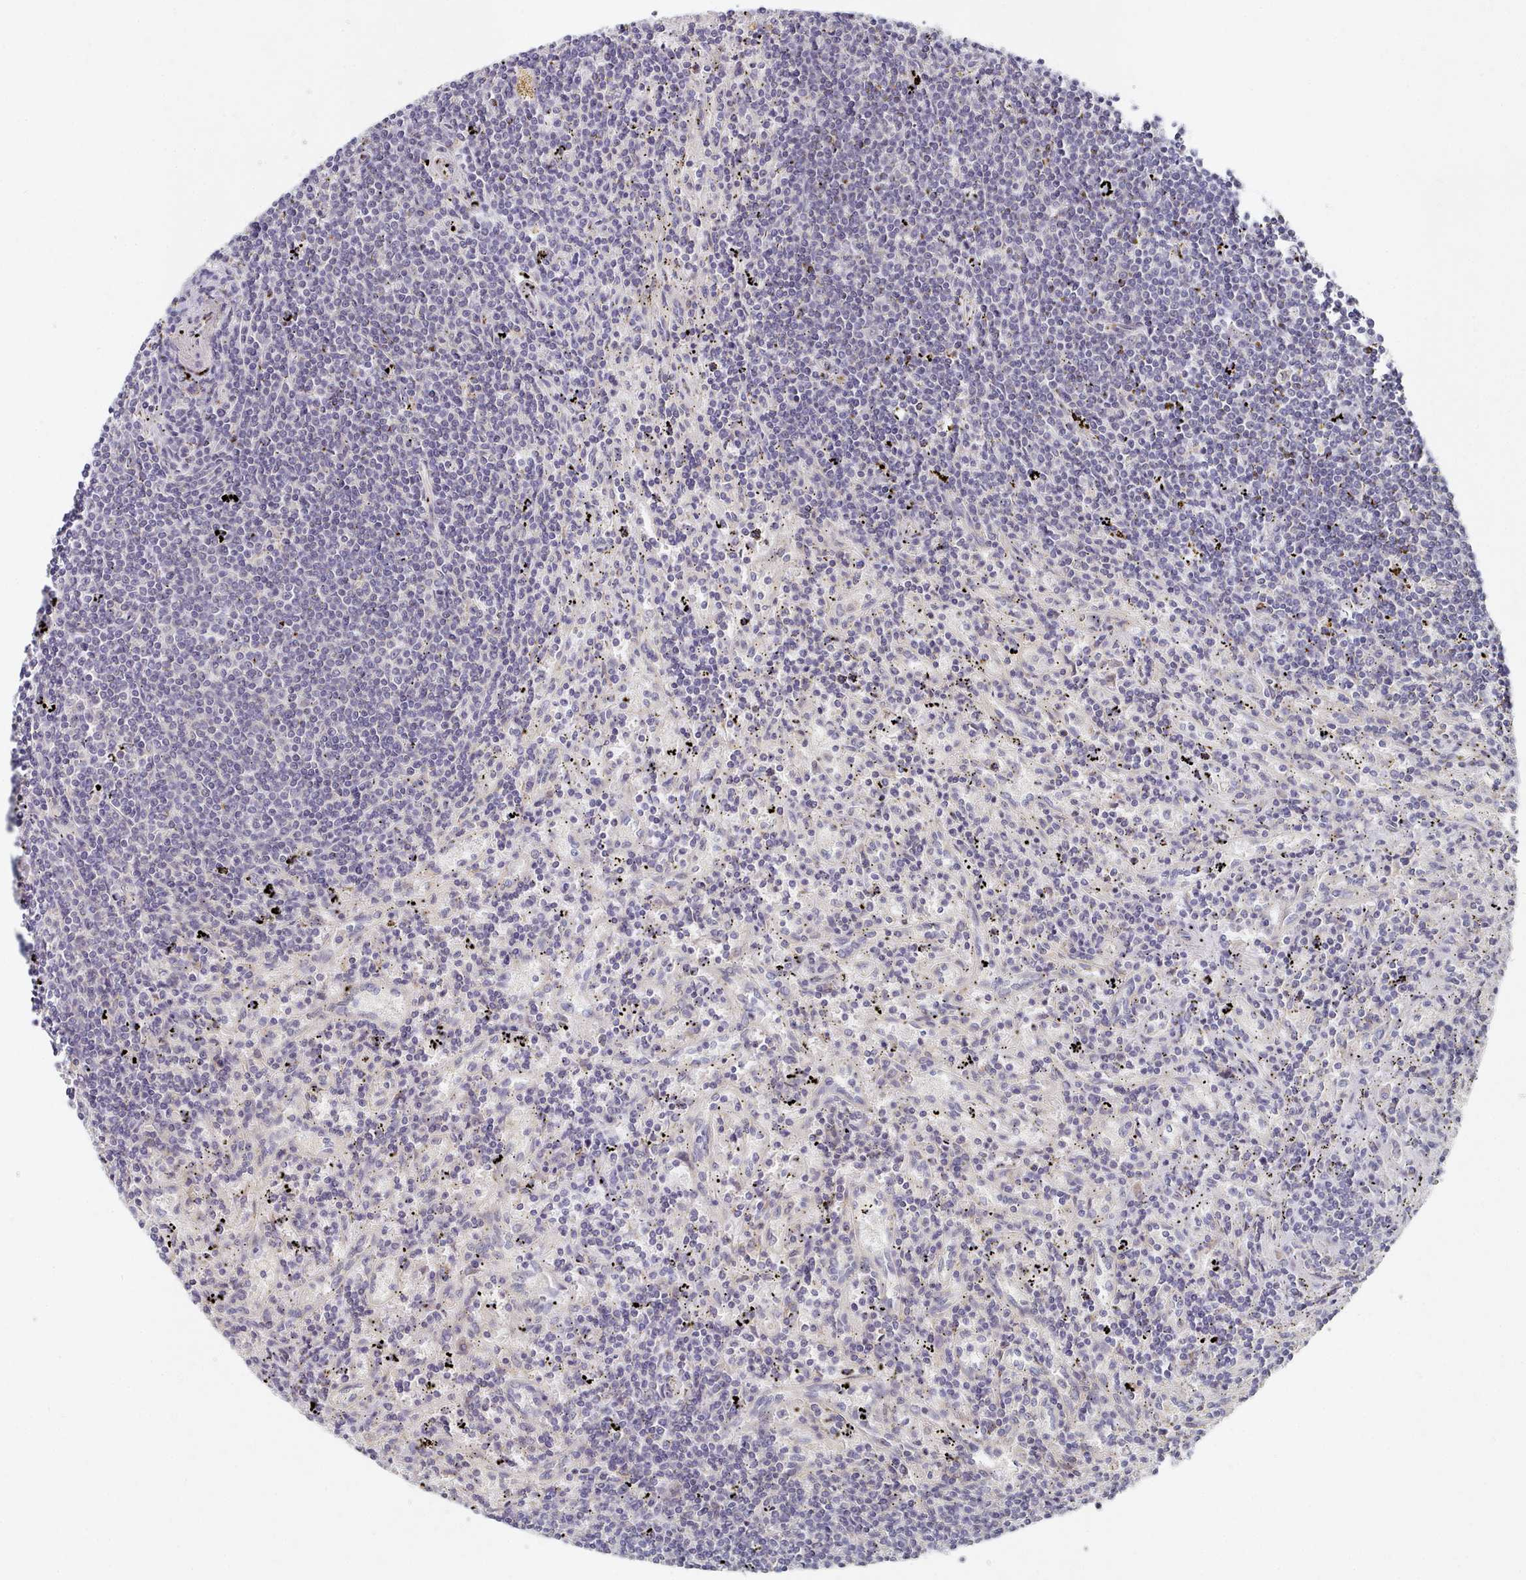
{"staining": {"intensity": "negative", "quantity": "none", "location": "none"}, "tissue": "lymphoma", "cell_type": "Tumor cells", "image_type": "cancer", "snomed": [{"axis": "morphology", "description": "Malignant lymphoma, non-Hodgkin's type, Low grade"}, {"axis": "topography", "description": "Spleen"}], "caption": "Tumor cells show no significant expression in low-grade malignant lymphoma, non-Hodgkin's type.", "gene": "TYW1B", "patient": {"sex": "male", "age": 76}}